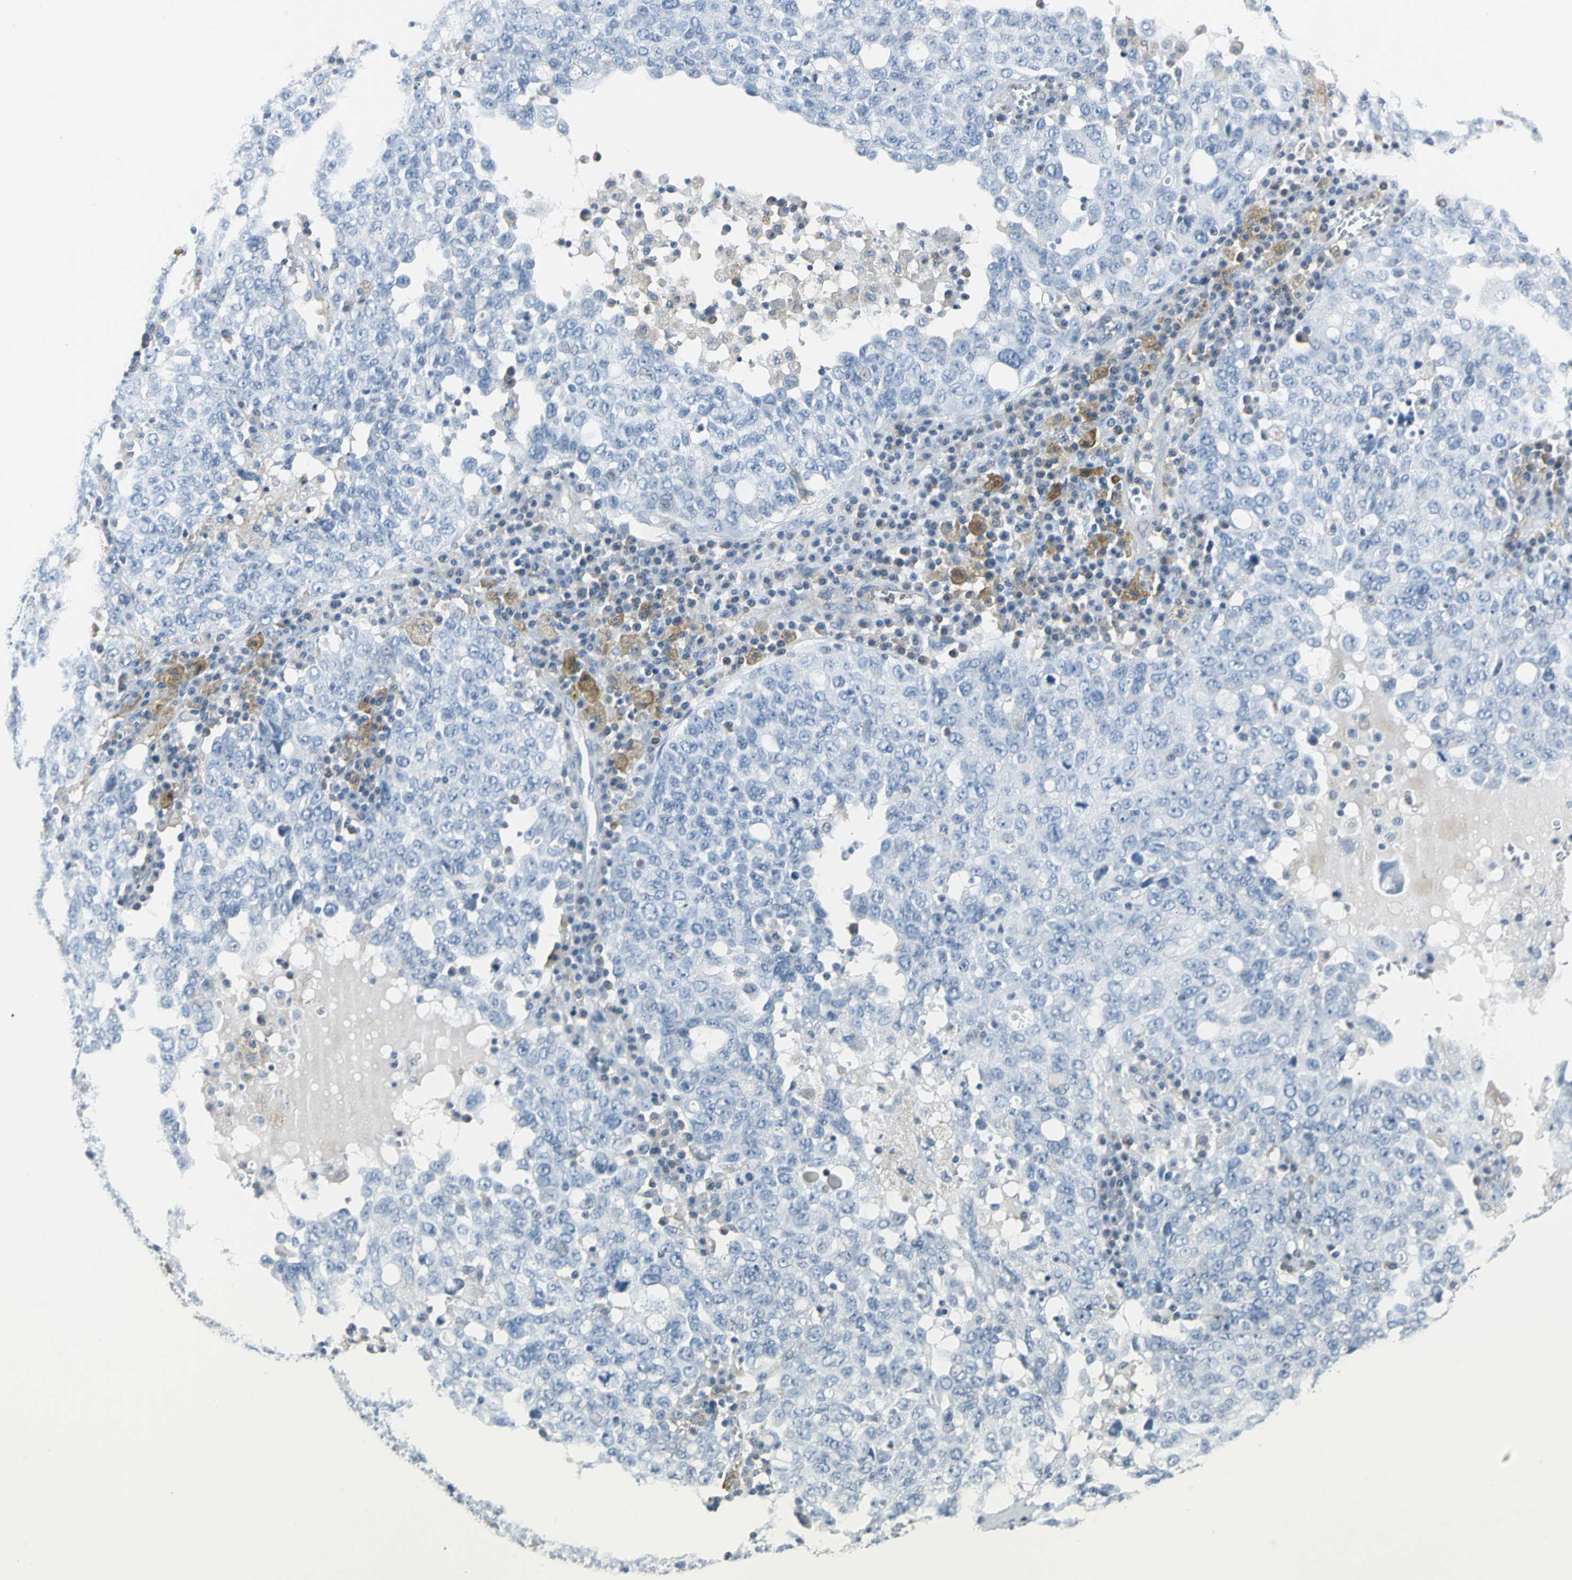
{"staining": {"intensity": "negative", "quantity": "none", "location": "none"}, "tissue": "ovarian cancer", "cell_type": "Tumor cells", "image_type": "cancer", "snomed": [{"axis": "morphology", "description": "Carcinoma, endometroid"}, {"axis": "topography", "description": "Ovary"}], "caption": "Protein analysis of ovarian cancer exhibits no significant staining in tumor cells.", "gene": "IQGAP2", "patient": {"sex": "female", "age": 62}}